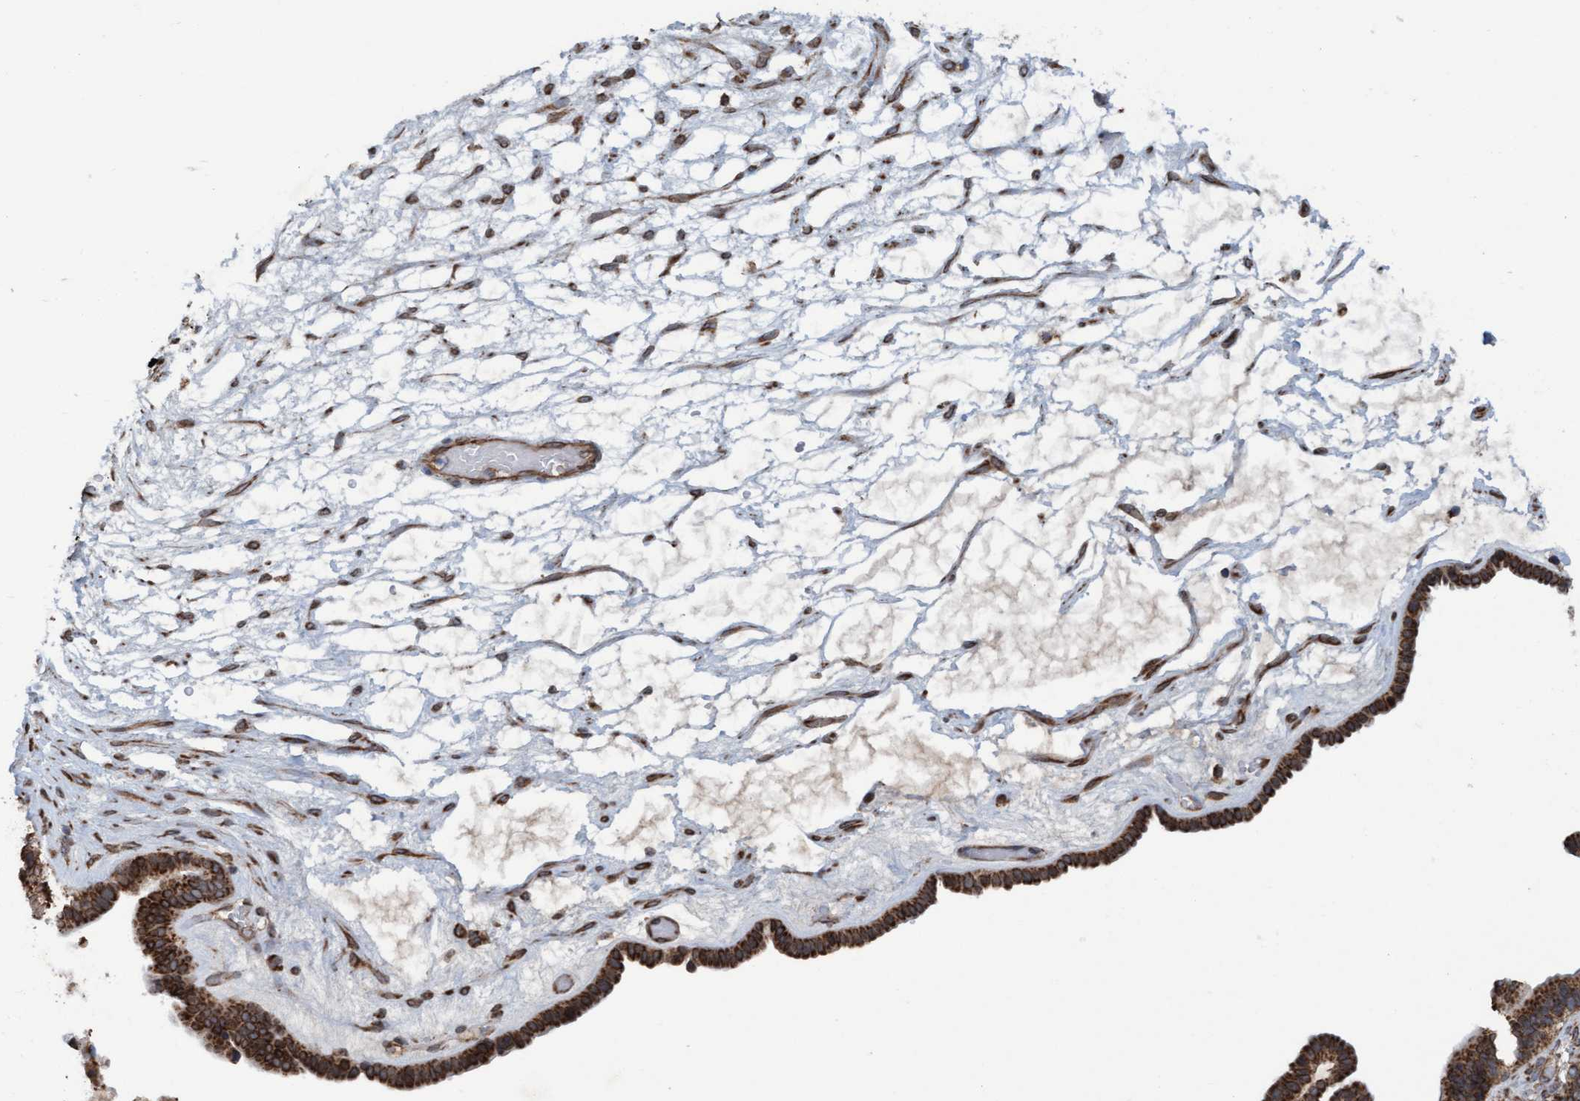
{"staining": {"intensity": "strong", "quantity": ">75%", "location": "cytoplasmic/membranous"}, "tissue": "ovarian cancer", "cell_type": "Tumor cells", "image_type": "cancer", "snomed": [{"axis": "morphology", "description": "Cystadenocarcinoma, serous, NOS"}, {"axis": "topography", "description": "Ovary"}], "caption": "Immunohistochemistry photomicrograph of human serous cystadenocarcinoma (ovarian) stained for a protein (brown), which demonstrates high levels of strong cytoplasmic/membranous expression in approximately >75% of tumor cells.", "gene": "MRPS23", "patient": {"sex": "female", "age": 56}}